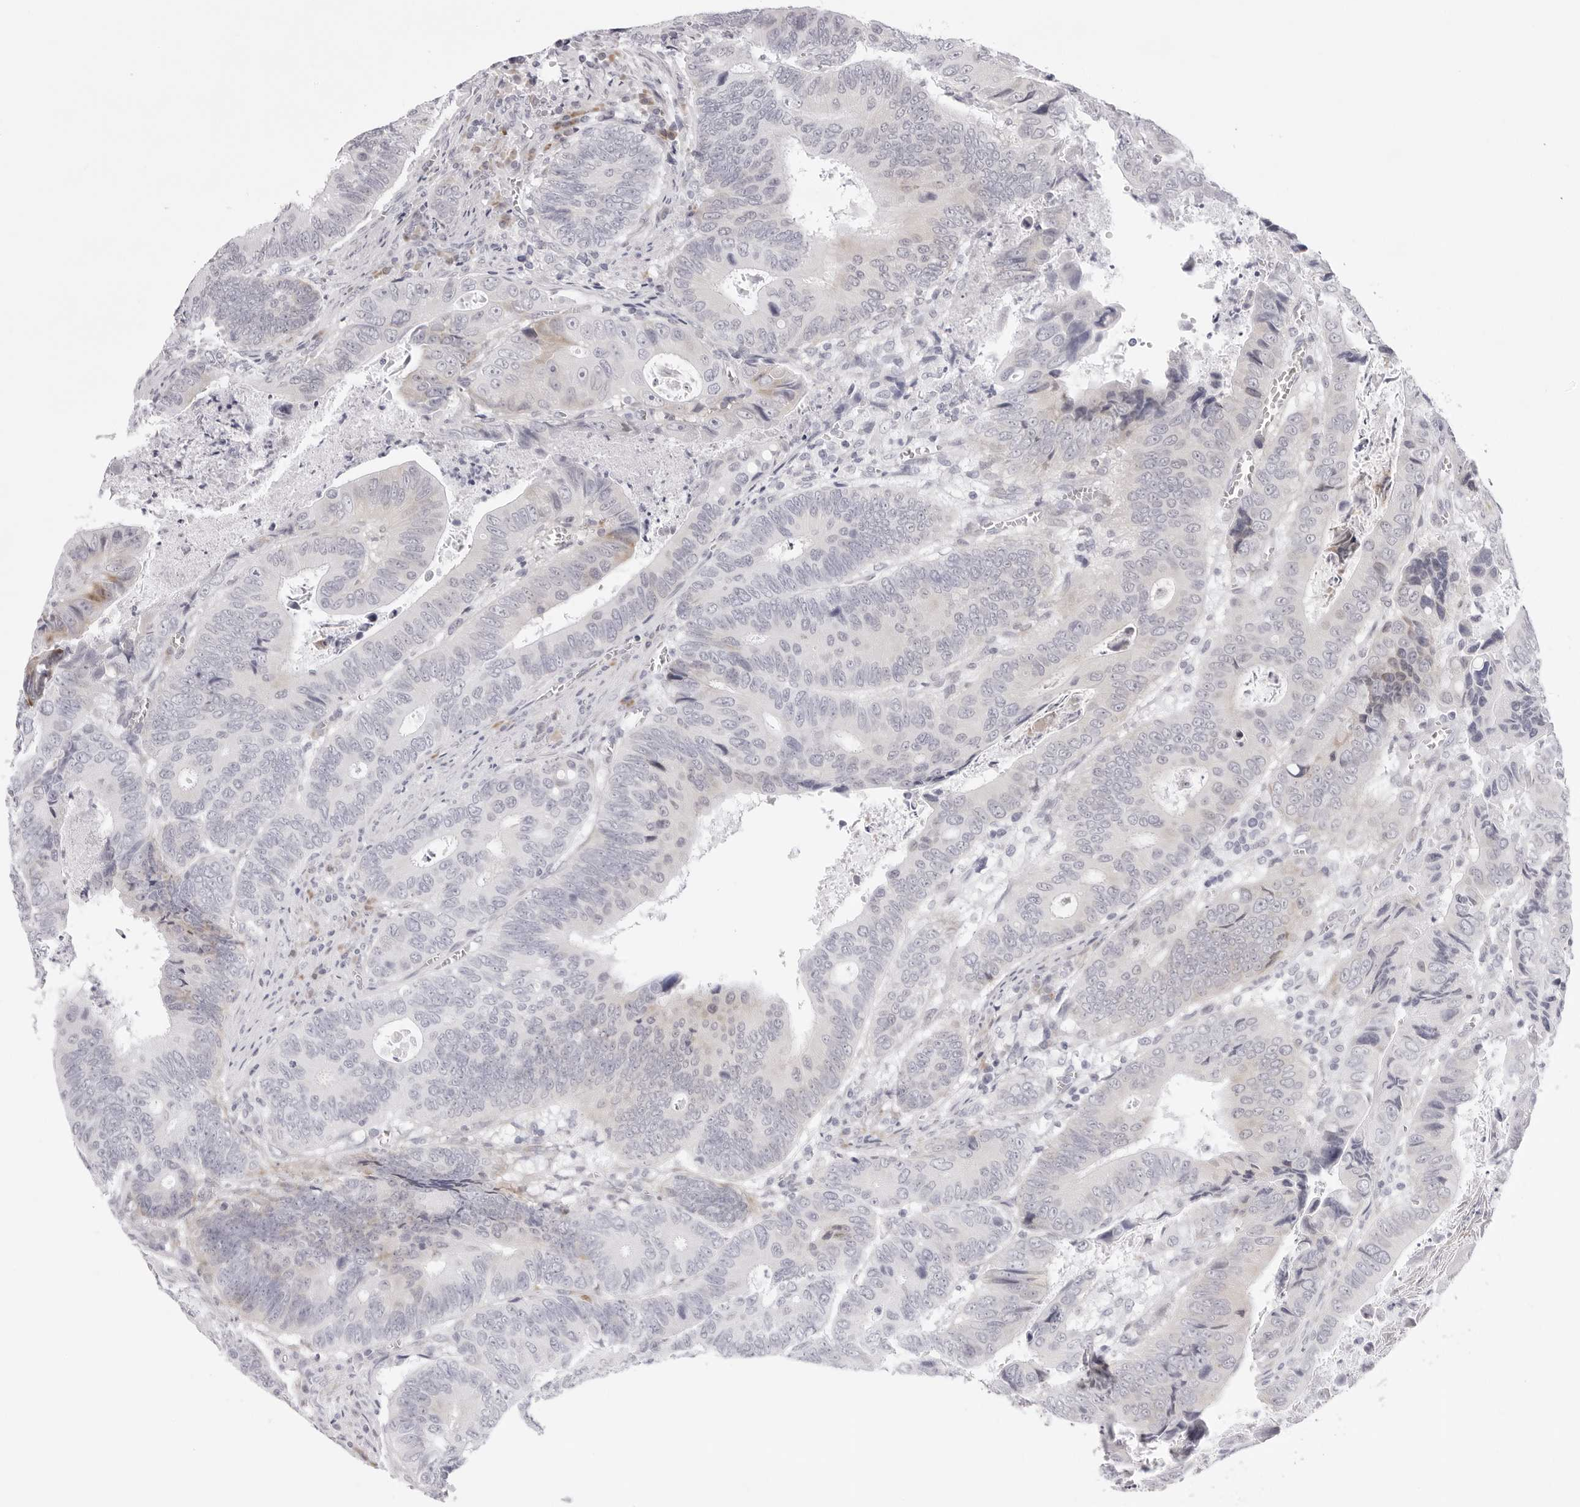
{"staining": {"intensity": "negative", "quantity": "none", "location": "none"}, "tissue": "colorectal cancer", "cell_type": "Tumor cells", "image_type": "cancer", "snomed": [{"axis": "morphology", "description": "Adenocarcinoma, NOS"}, {"axis": "topography", "description": "Colon"}], "caption": "Immunohistochemical staining of human adenocarcinoma (colorectal) exhibits no significant positivity in tumor cells.", "gene": "SMIM2", "patient": {"sex": "male", "age": 72}}